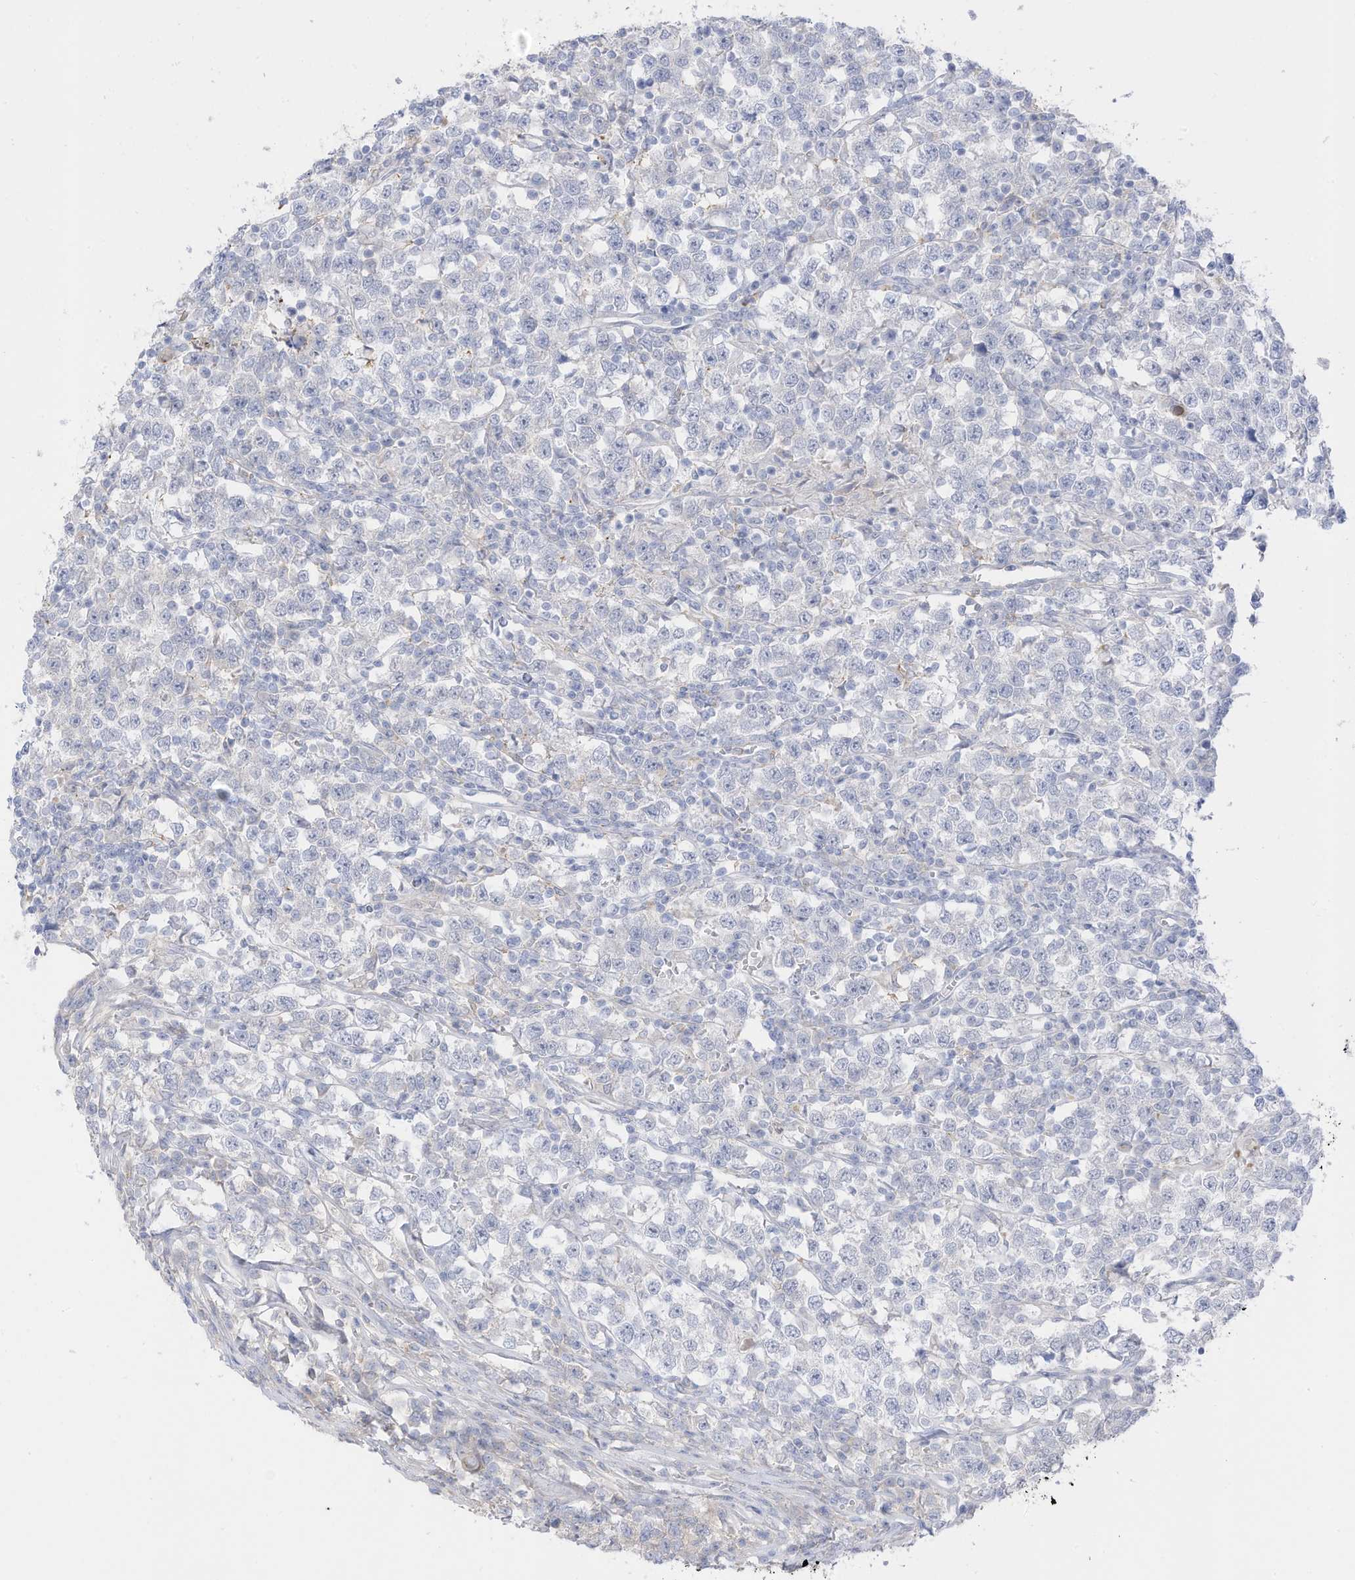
{"staining": {"intensity": "negative", "quantity": "none", "location": "none"}, "tissue": "testis cancer", "cell_type": "Tumor cells", "image_type": "cancer", "snomed": [{"axis": "morphology", "description": "Normal tissue, NOS"}, {"axis": "morphology", "description": "Seminoma, NOS"}, {"axis": "topography", "description": "Testis"}], "caption": "Tumor cells are negative for brown protein staining in testis seminoma.", "gene": "HSD17B13", "patient": {"sex": "male", "age": 43}}